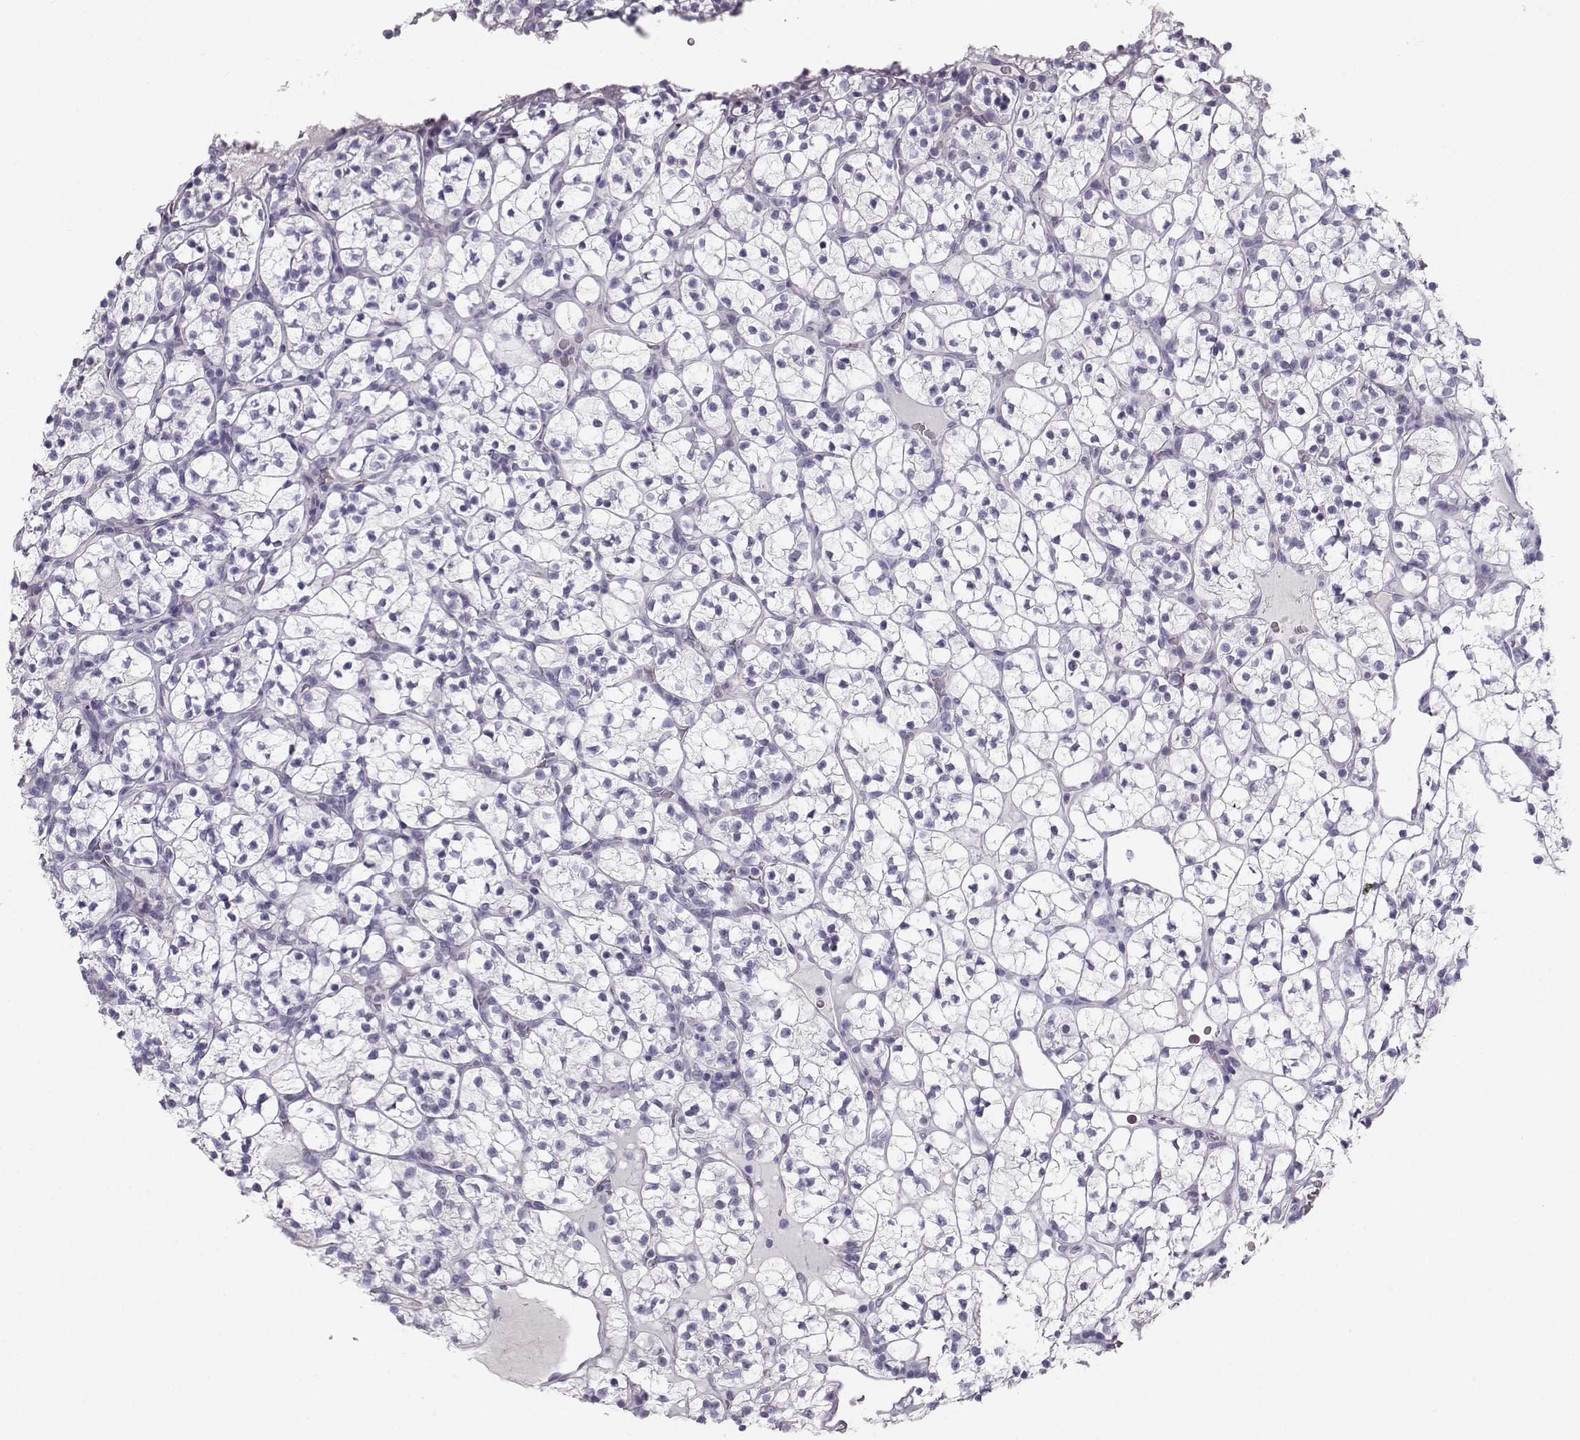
{"staining": {"intensity": "negative", "quantity": "none", "location": "none"}, "tissue": "renal cancer", "cell_type": "Tumor cells", "image_type": "cancer", "snomed": [{"axis": "morphology", "description": "Adenocarcinoma, NOS"}, {"axis": "topography", "description": "Kidney"}], "caption": "An IHC micrograph of renal adenocarcinoma is shown. There is no staining in tumor cells of renal adenocarcinoma.", "gene": "CASR", "patient": {"sex": "female", "age": 89}}